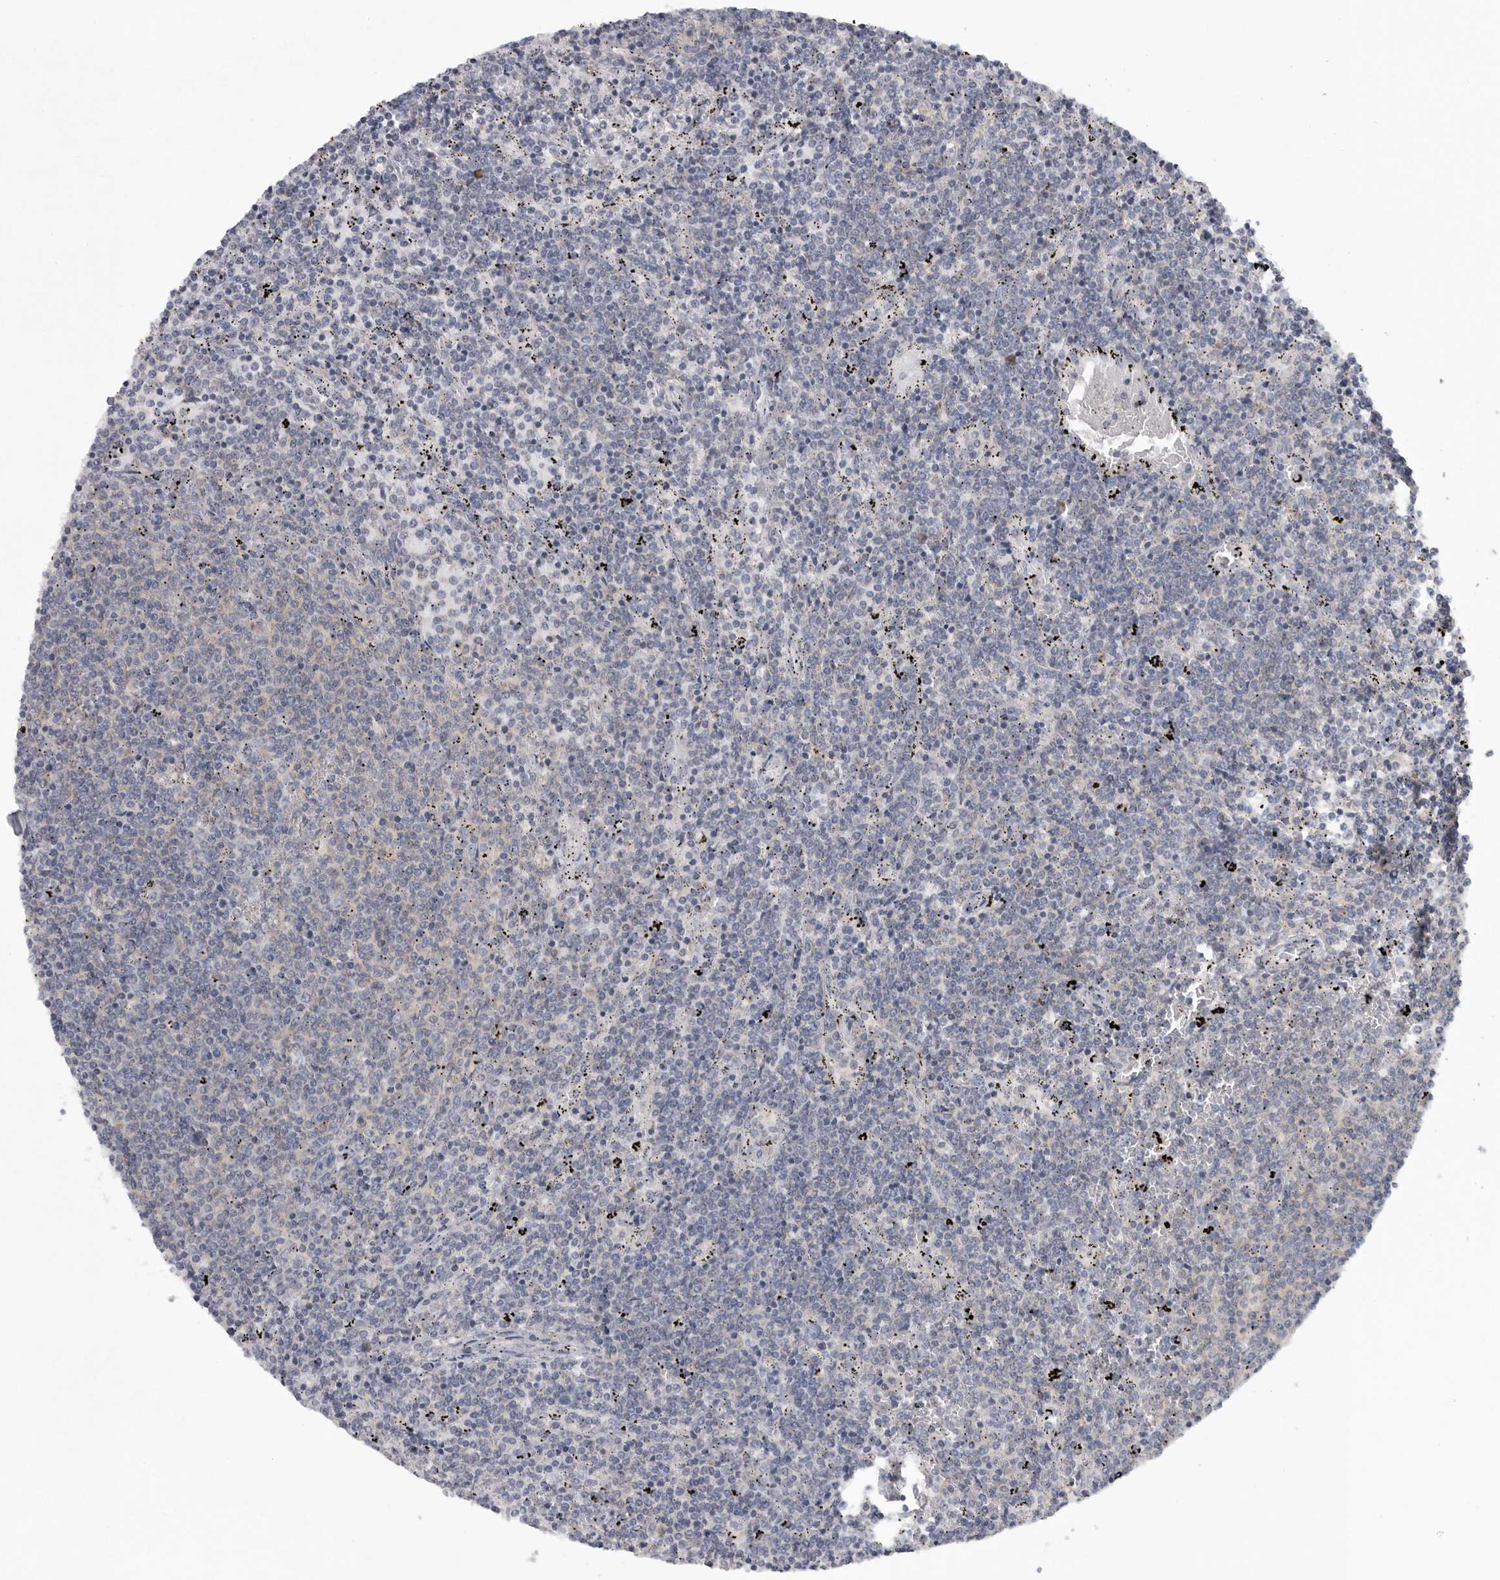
{"staining": {"intensity": "negative", "quantity": "none", "location": "none"}, "tissue": "lymphoma", "cell_type": "Tumor cells", "image_type": "cancer", "snomed": [{"axis": "morphology", "description": "Malignant lymphoma, non-Hodgkin's type, Low grade"}, {"axis": "topography", "description": "Spleen"}], "caption": "Tumor cells show no significant protein staining in low-grade malignant lymphoma, non-Hodgkin's type.", "gene": "USP24", "patient": {"sex": "female", "age": 50}}